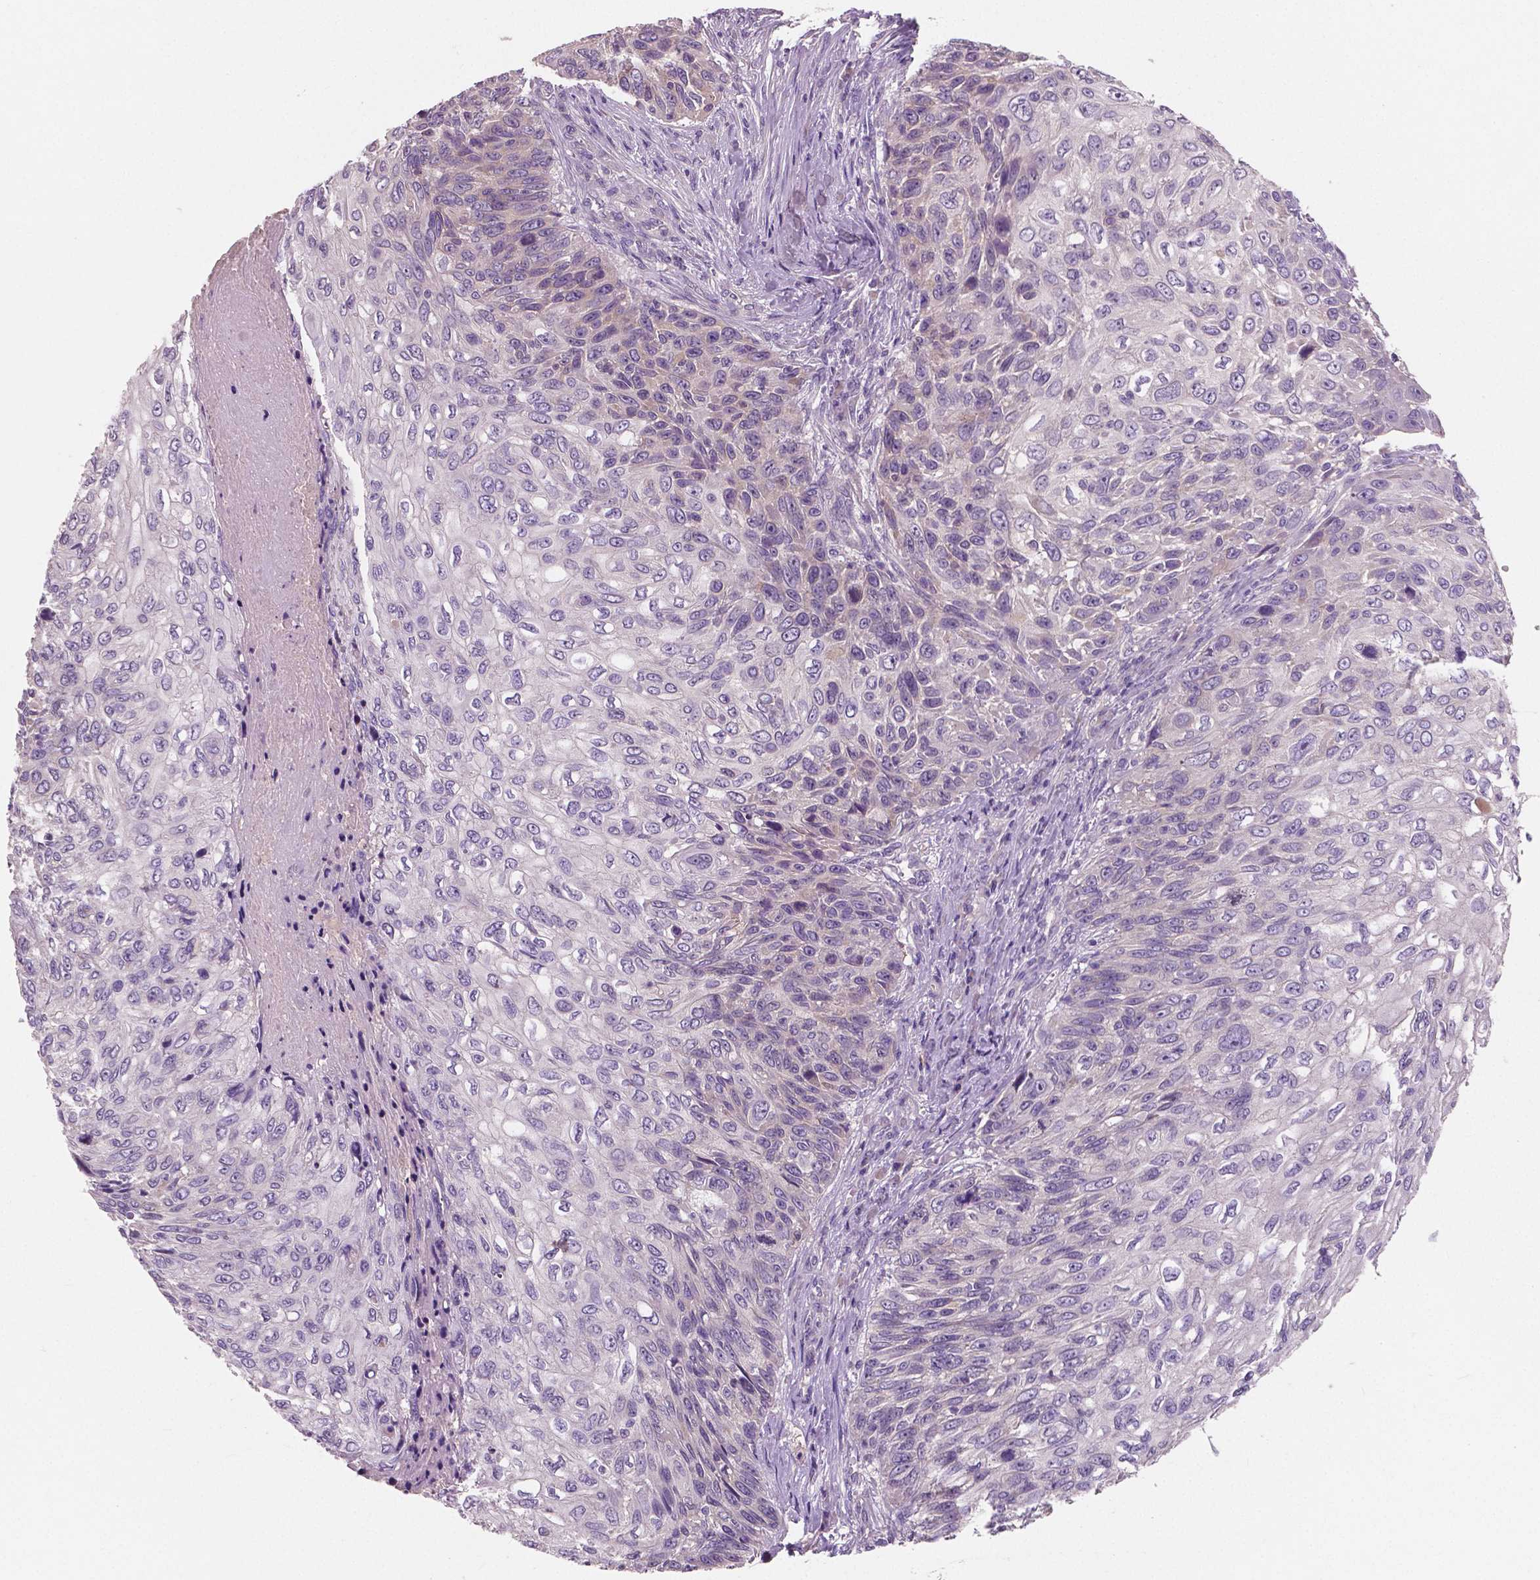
{"staining": {"intensity": "negative", "quantity": "none", "location": "none"}, "tissue": "skin cancer", "cell_type": "Tumor cells", "image_type": "cancer", "snomed": [{"axis": "morphology", "description": "Squamous cell carcinoma, NOS"}, {"axis": "topography", "description": "Skin"}], "caption": "Immunohistochemistry (IHC) micrograph of neoplastic tissue: human skin cancer (squamous cell carcinoma) stained with DAB (3,3'-diaminobenzidine) reveals no significant protein expression in tumor cells.", "gene": "LSM14B", "patient": {"sex": "male", "age": 92}}